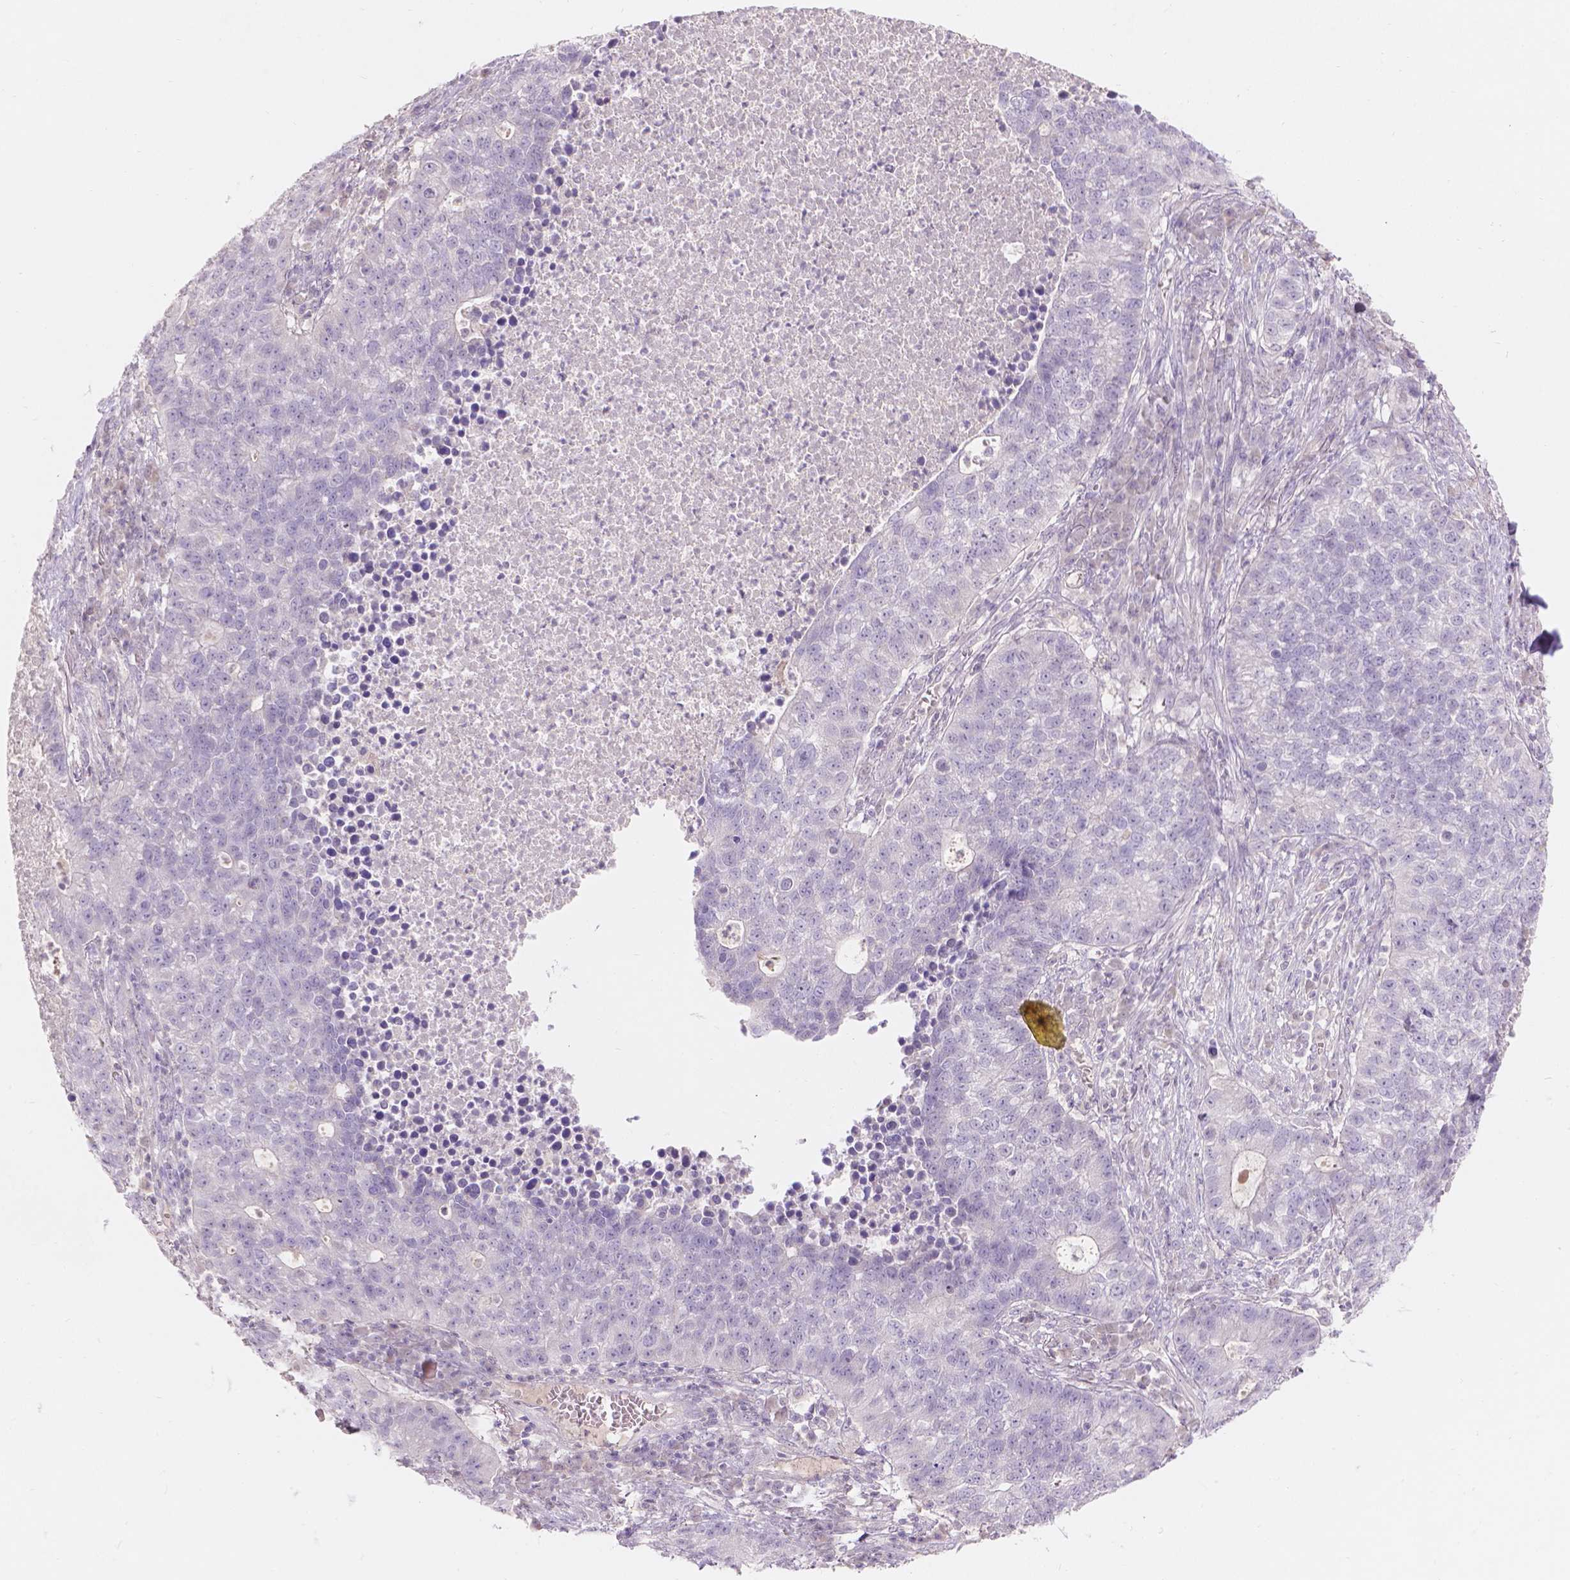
{"staining": {"intensity": "negative", "quantity": "none", "location": "none"}, "tissue": "lung cancer", "cell_type": "Tumor cells", "image_type": "cancer", "snomed": [{"axis": "morphology", "description": "Adenocarcinoma, NOS"}, {"axis": "topography", "description": "Lung"}], "caption": "Human lung cancer (adenocarcinoma) stained for a protein using immunohistochemistry (IHC) demonstrates no staining in tumor cells.", "gene": "DCAF4L1", "patient": {"sex": "male", "age": 57}}